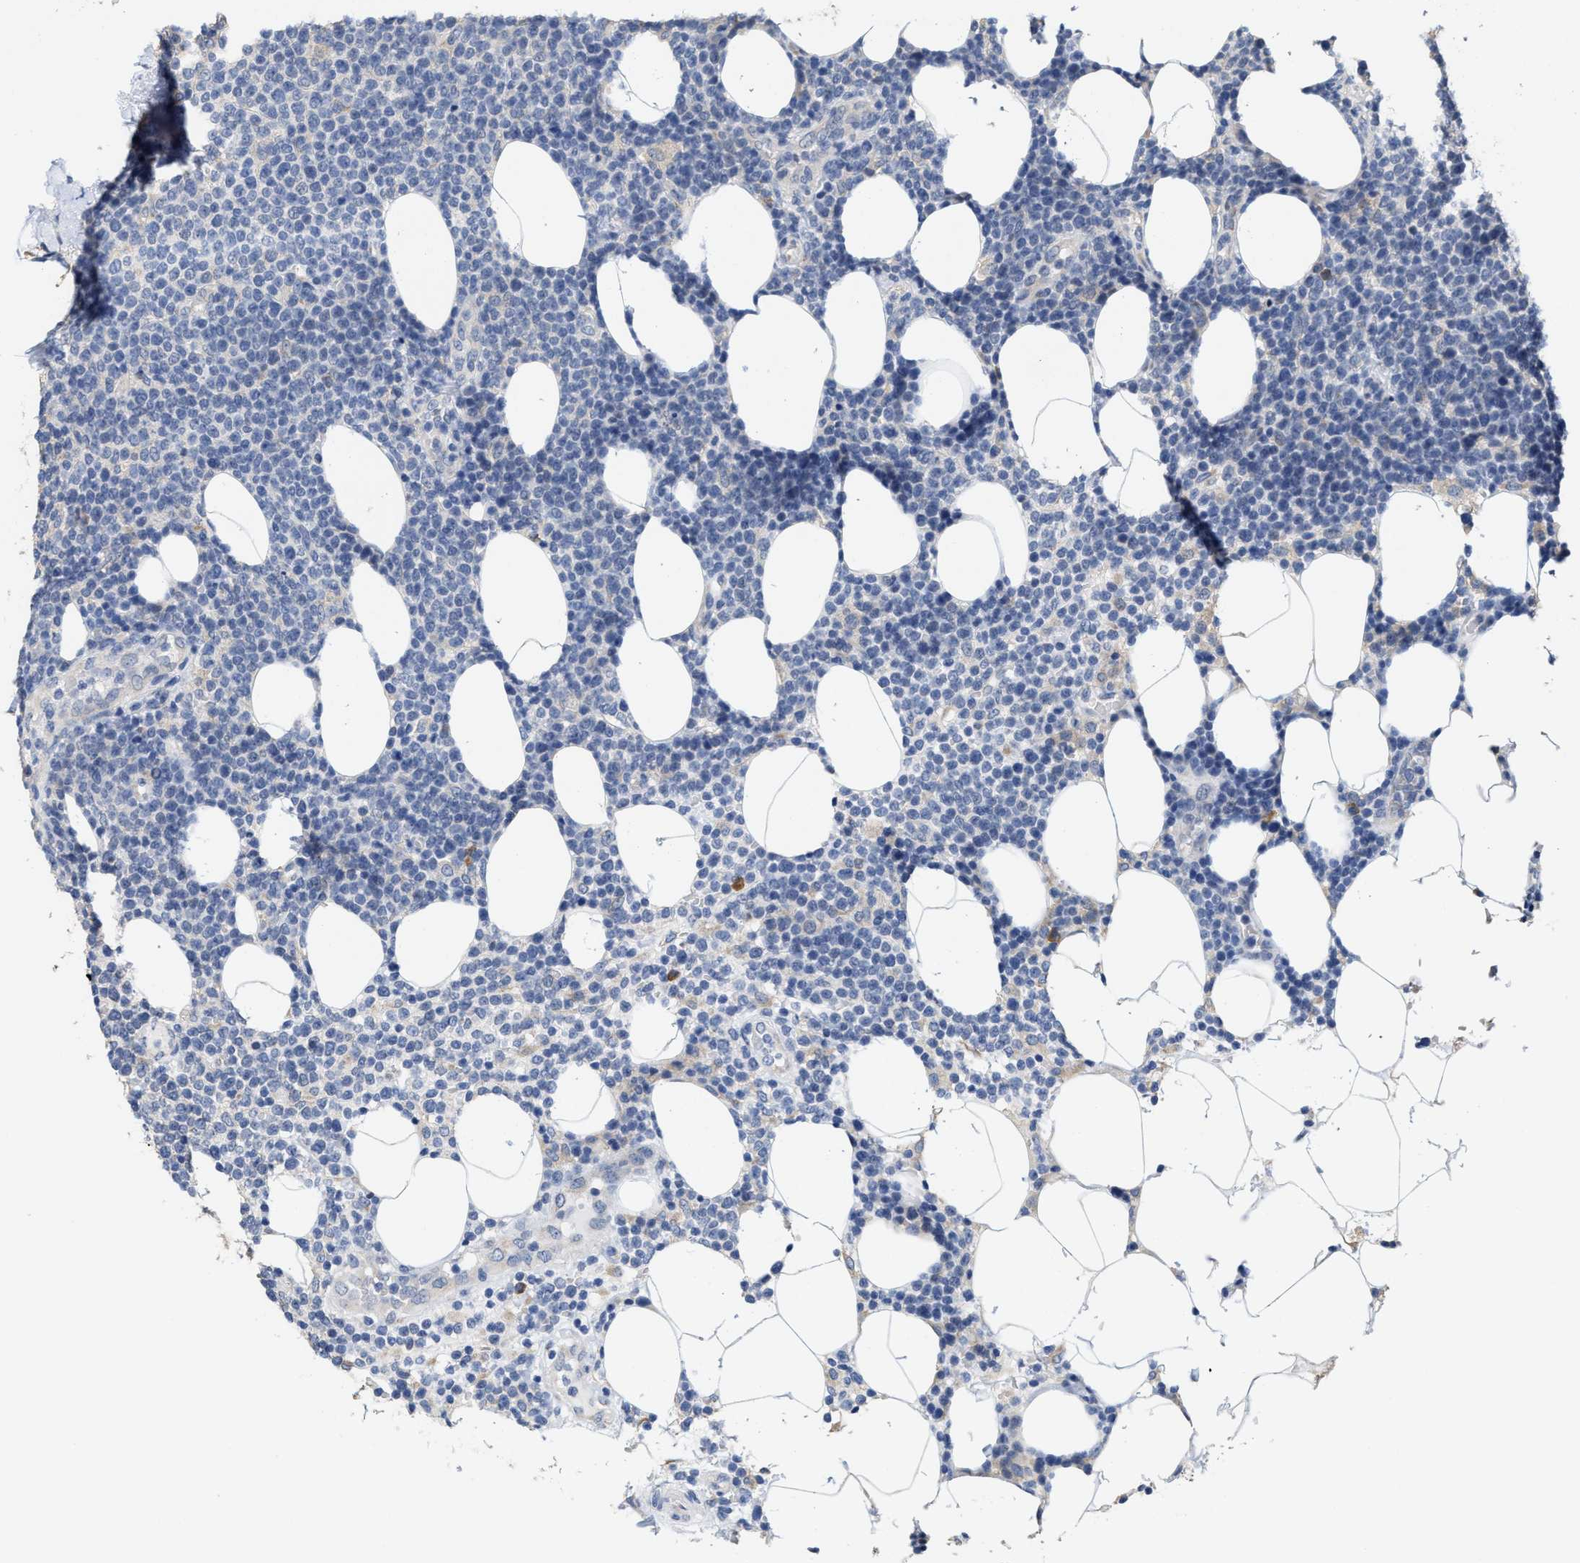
{"staining": {"intensity": "negative", "quantity": "none", "location": "none"}, "tissue": "lymphoma", "cell_type": "Tumor cells", "image_type": "cancer", "snomed": [{"axis": "morphology", "description": "Malignant lymphoma, non-Hodgkin's type, High grade"}, {"axis": "topography", "description": "Lymph node"}], "caption": "Tumor cells are negative for protein expression in human high-grade malignant lymphoma, non-Hodgkin's type.", "gene": "RYR2", "patient": {"sex": "male", "age": 61}}